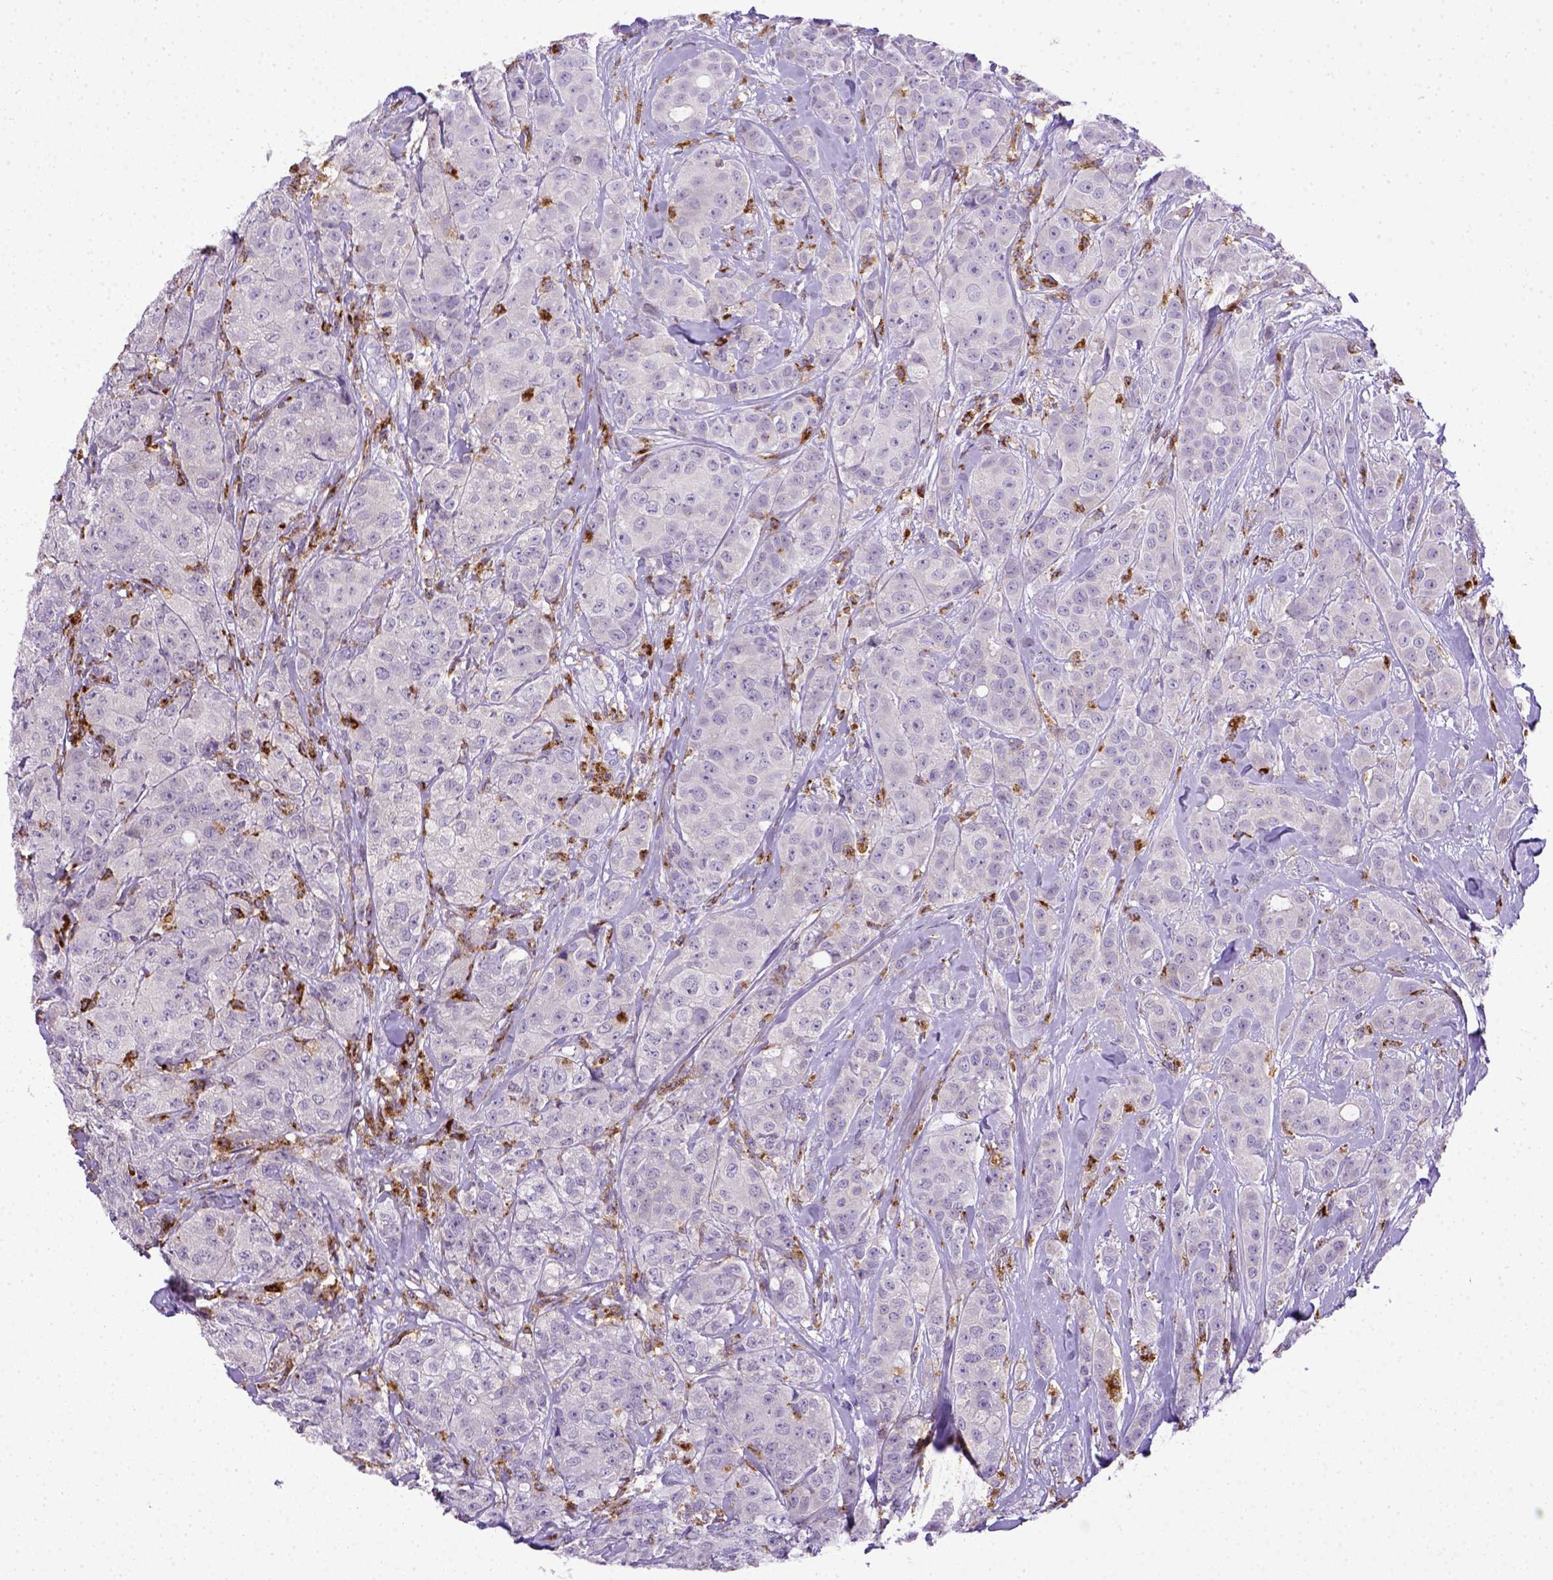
{"staining": {"intensity": "negative", "quantity": "none", "location": "none"}, "tissue": "breast cancer", "cell_type": "Tumor cells", "image_type": "cancer", "snomed": [{"axis": "morphology", "description": "Duct carcinoma"}, {"axis": "topography", "description": "Breast"}], "caption": "Breast cancer (intraductal carcinoma) was stained to show a protein in brown. There is no significant expression in tumor cells.", "gene": "CD68", "patient": {"sex": "female", "age": 43}}